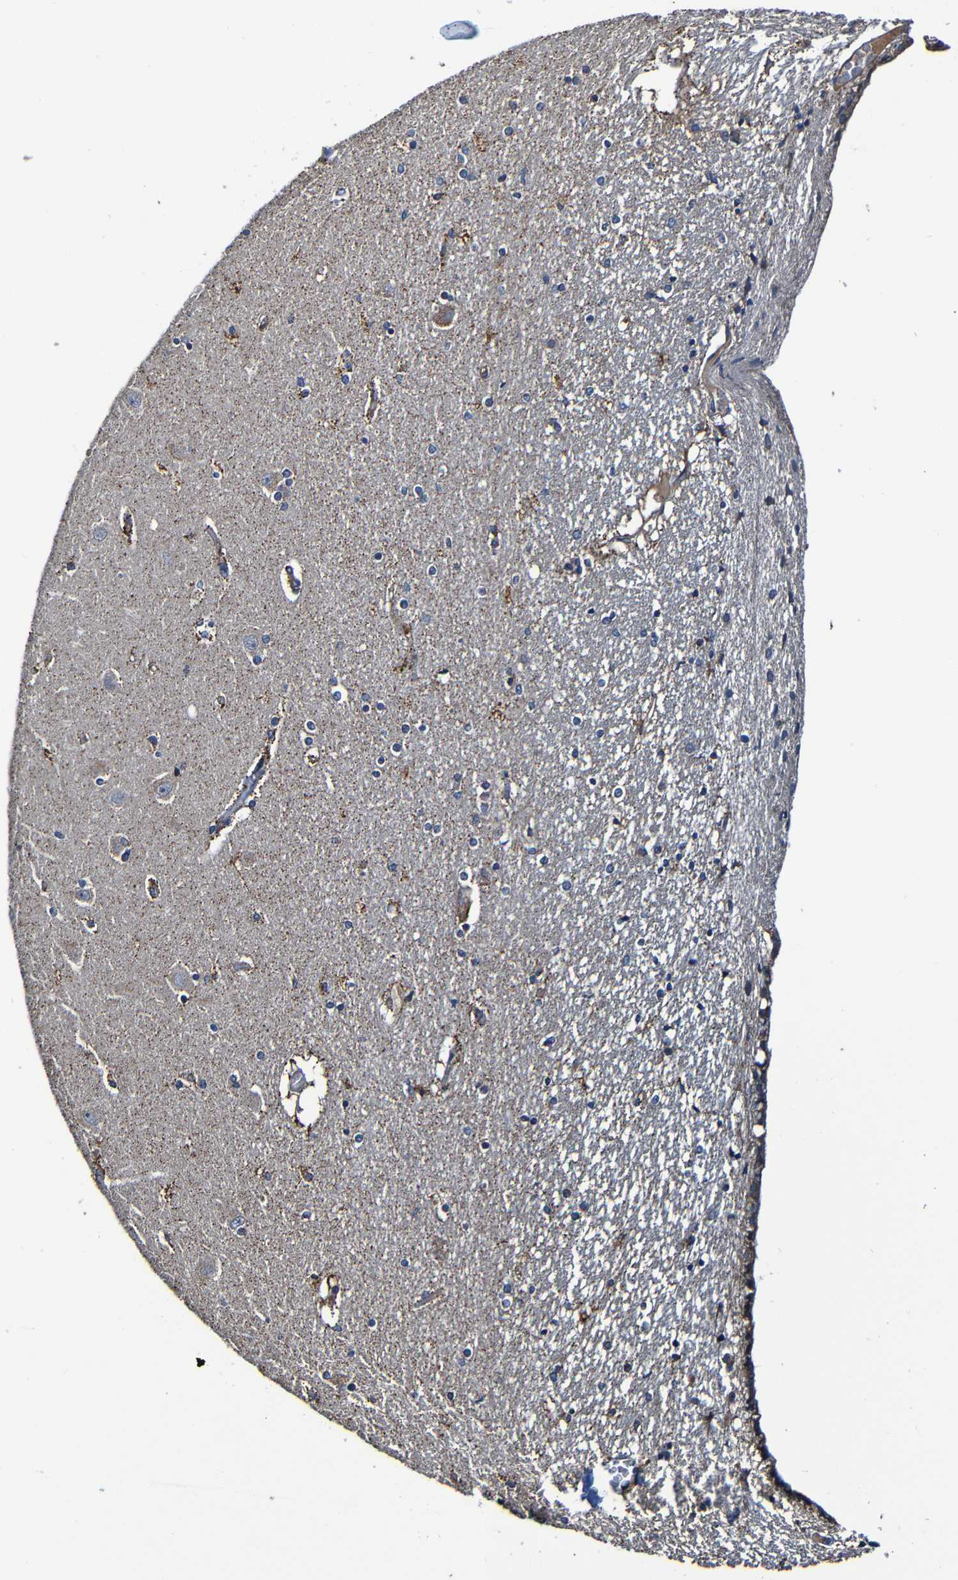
{"staining": {"intensity": "moderate", "quantity": "25%-75%", "location": "cytoplasmic/membranous"}, "tissue": "hippocampus", "cell_type": "Glial cells", "image_type": "normal", "snomed": [{"axis": "morphology", "description": "Normal tissue, NOS"}, {"axis": "topography", "description": "Hippocampus"}], "caption": "The image shows staining of benign hippocampus, revealing moderate cytoplasmic/membranous protein expression (brown color) within glial cells.", "gene": "ADAM15", "patient": {"sex": "female", "age": 54}}